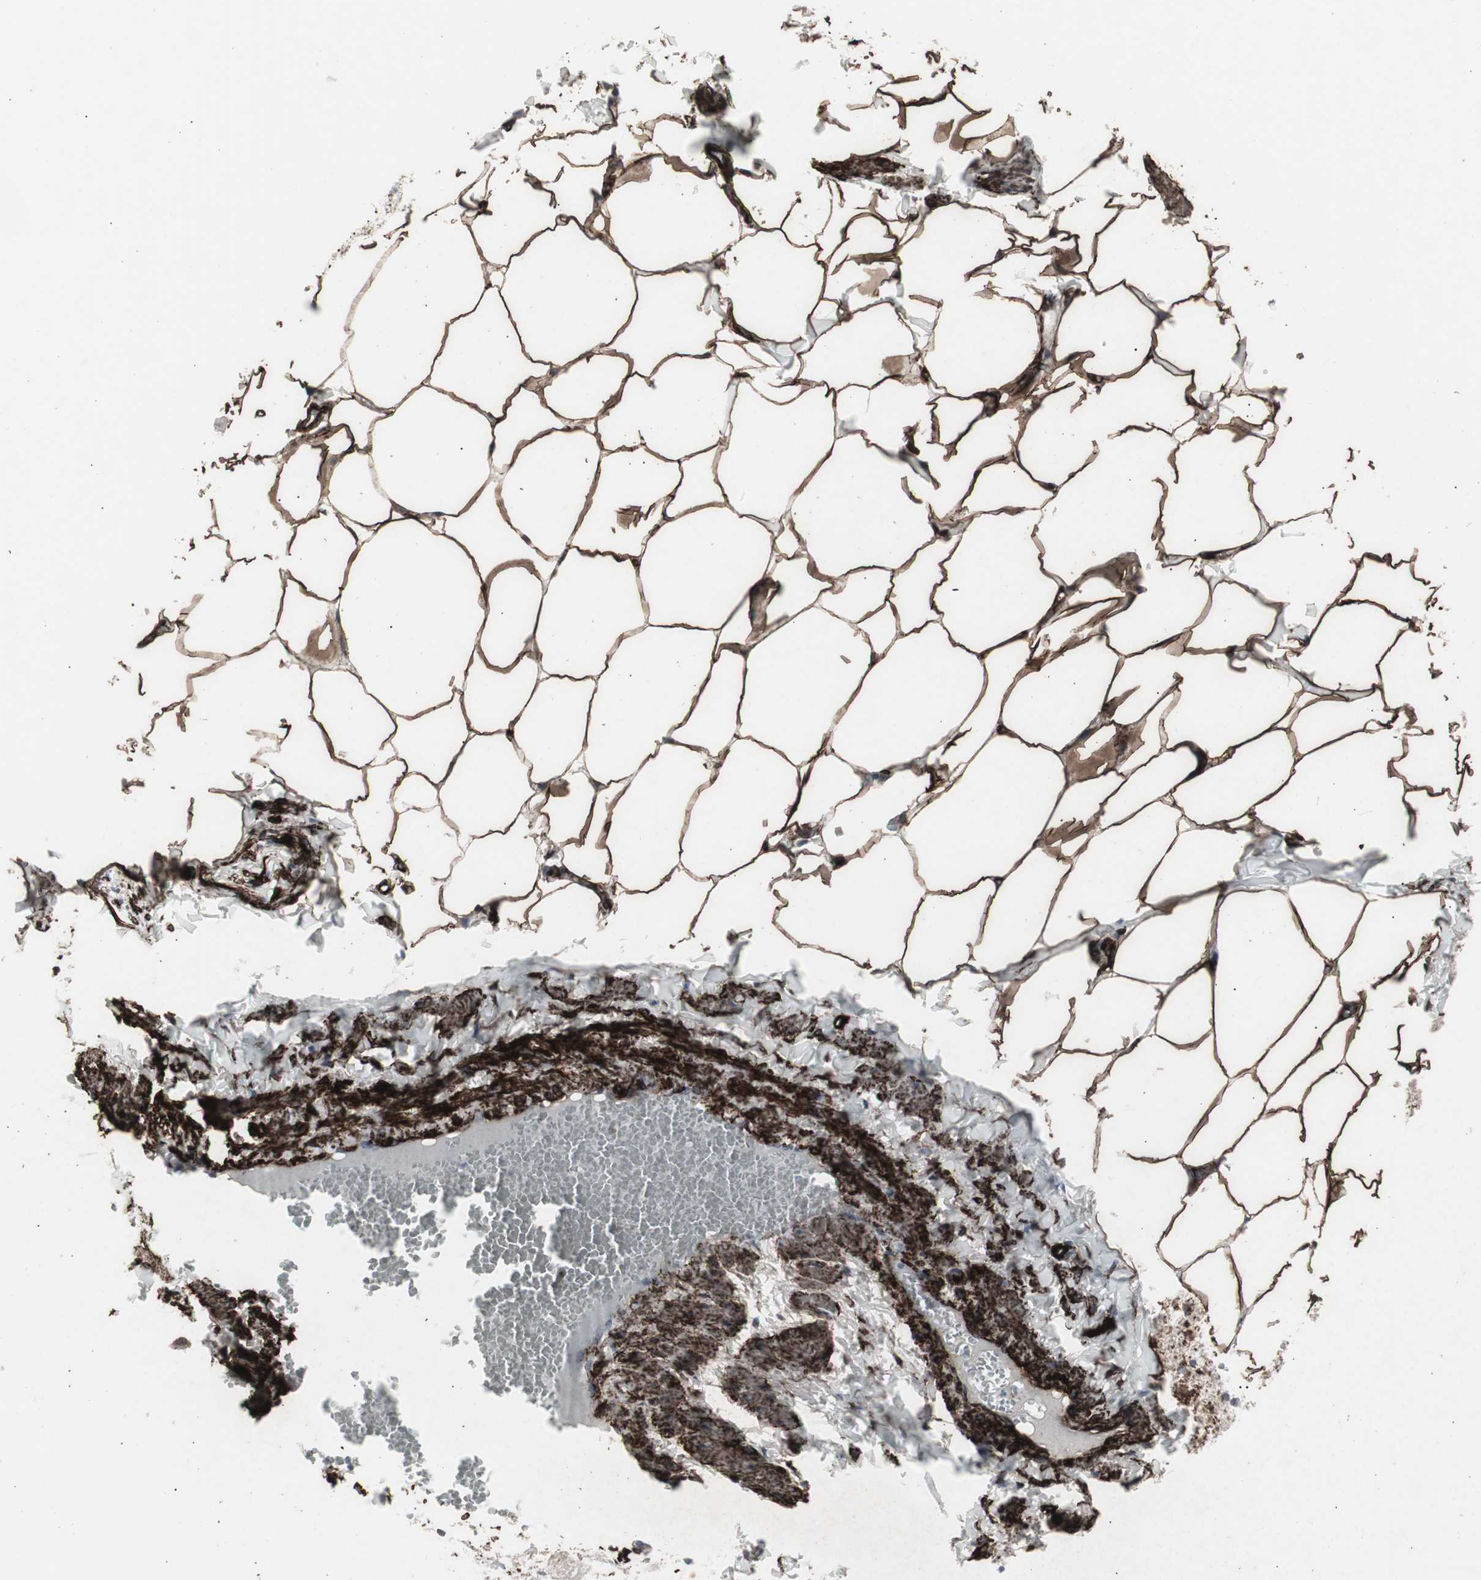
{"staining": {"intensity": "strong", "quantity": ">75%", "location": "cytoplasmic/membranous"}, "tissue": "adipose tissue", "cell_type": "Adipocytes", "image_type": "normal", "snomed": [{"axis": "morphology", "description": "Normal tissue, NOS"}, {"axis": "topography", "description": "Vascular tissue"}], "caption": "High-power microscopy captured an IHC histopathology image of normal adipose tissue, revealing strong cytoplasmic/membranous positivity in approximately >75% of adipocytes.", "gene": "PDGFA", "patient": {"sex": "male", "age": 41}}